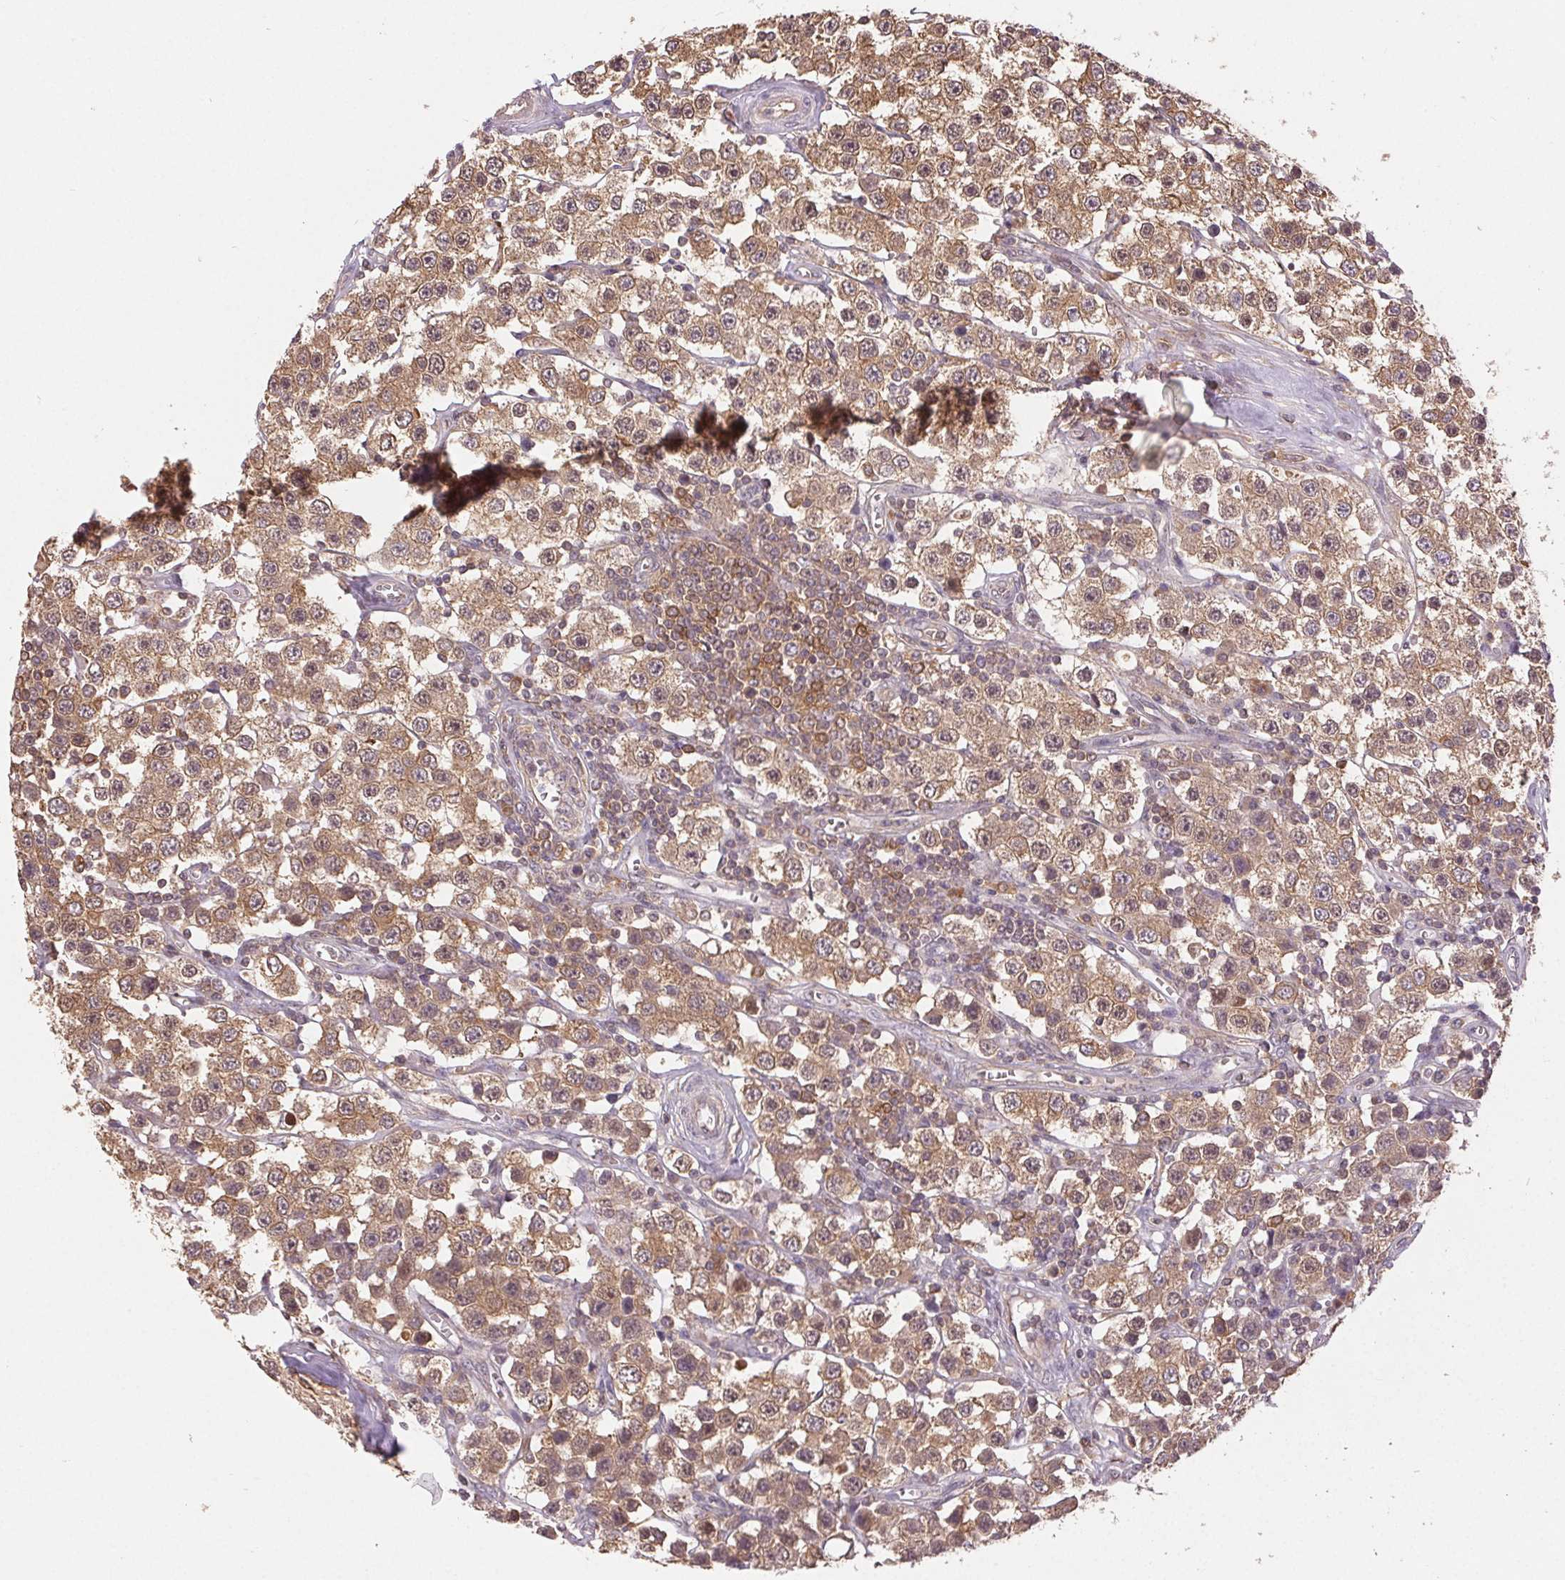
{"staining": {"intensity": "moderate", "quantity": ">75%", "location": "cytoplasmic/membranous"}, "tissue": "testis cancer", "cell_type": "Tumor cells", "image_type": "cancer", "snomed": [{"axis": "morphology", "description": "Seminoma, NOS"}, {"axis": "topography", "description": "Testis"}], "caption": "Human testis cancer (seminoma) stained for a protein (brown) shows moderate cytoplasmic/membranous positive positivity in approximately >75% of tumor cells.", "gene": "GDI2", "patient": {"sex": "male", "age": 34}}